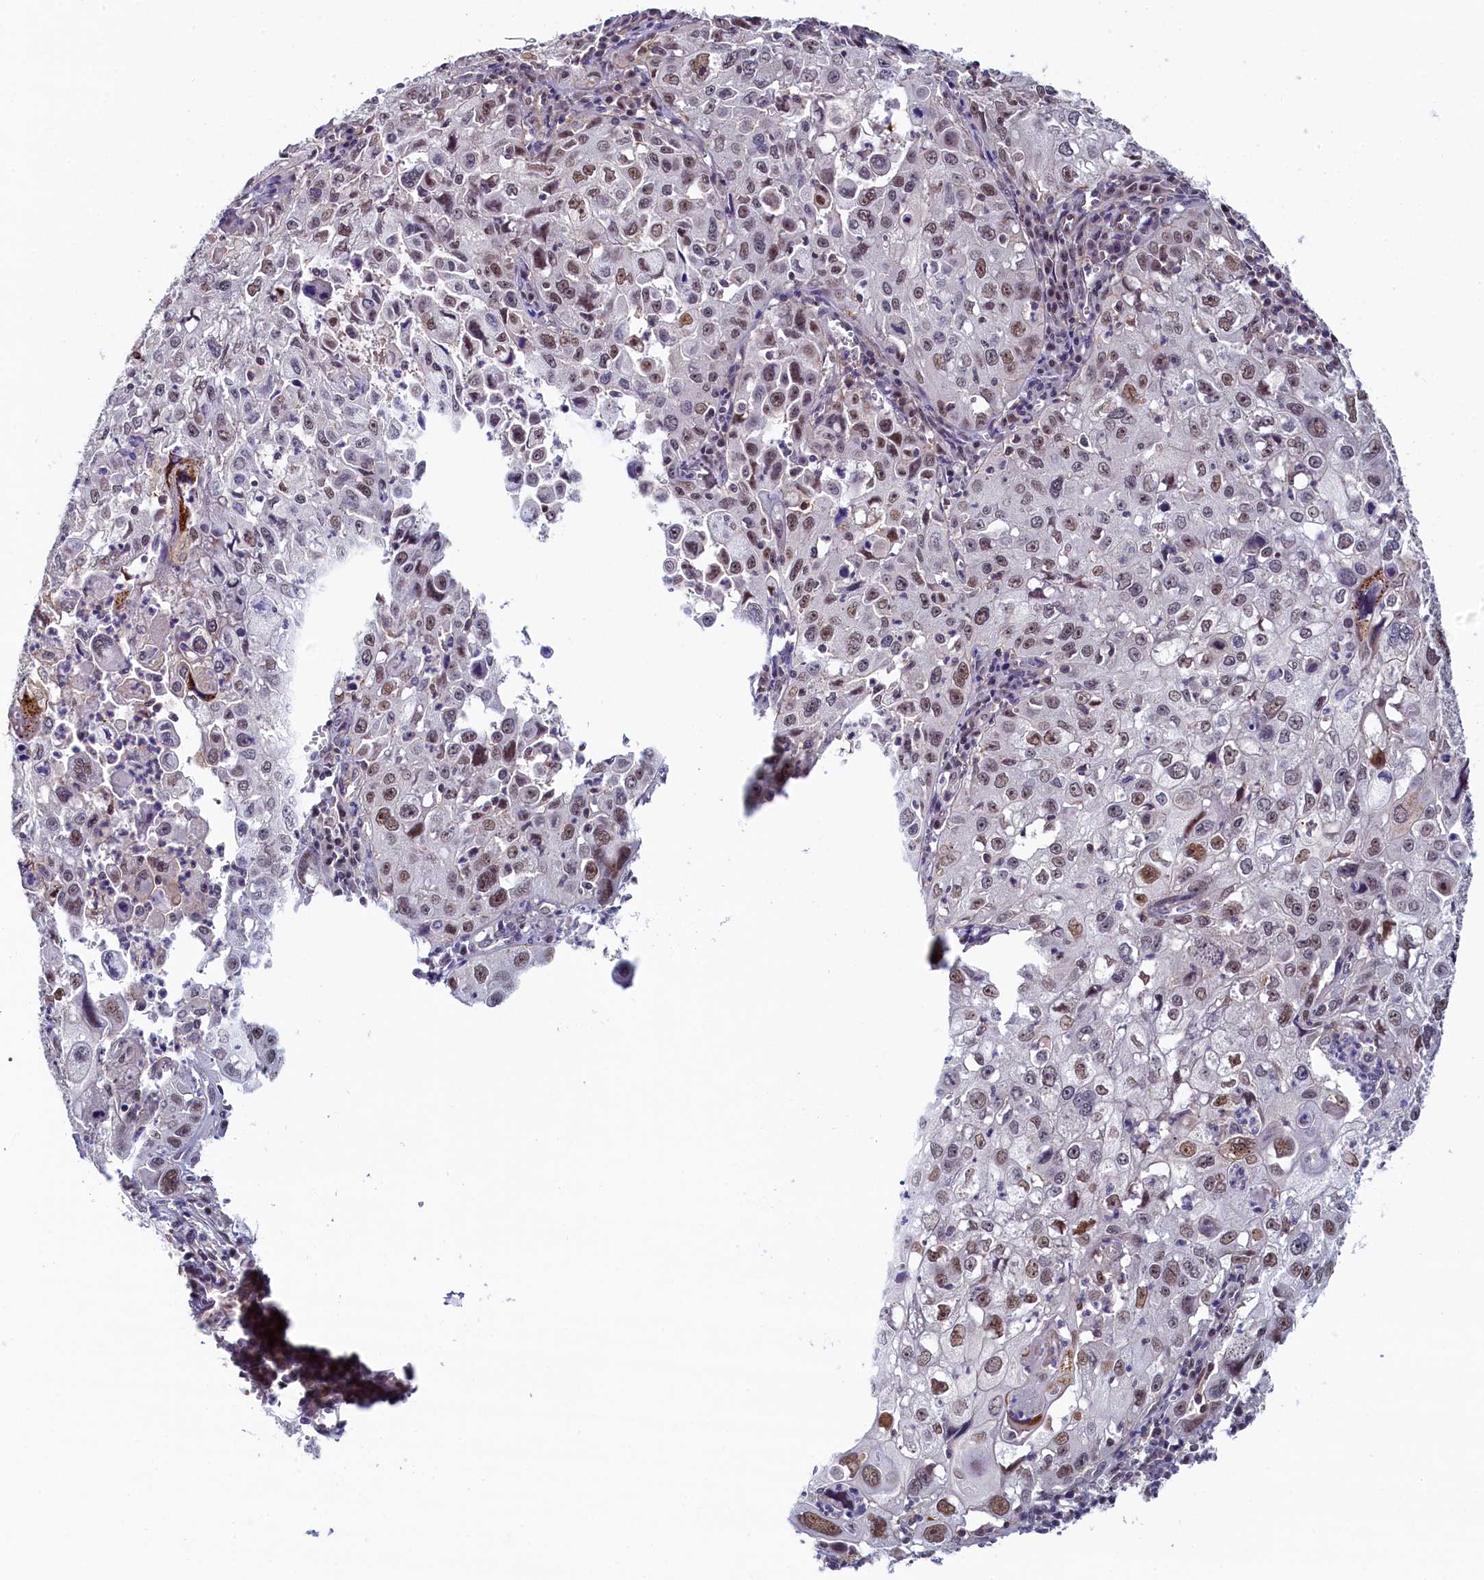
{"staining": {"intensity": "moderate", "quantity": ">75%", "location": "nuclear"}, "tissue": "cervical cancer", "cell_type": "Tumor cells", "image_type": "cancer", "snomed": [{"axis": "morphology", "description": "Squamous cell carcinoma, NOS"}, {"axis": "topography", "description": "Cervix"}], "caption": "Protein staining of squamous cell carcinoma (cervical) tissue reveals moderate nuclear staining in about >75% of tumor cells.", "gene": "INTS14", "patient": {"sex": "female", "age": 42}}